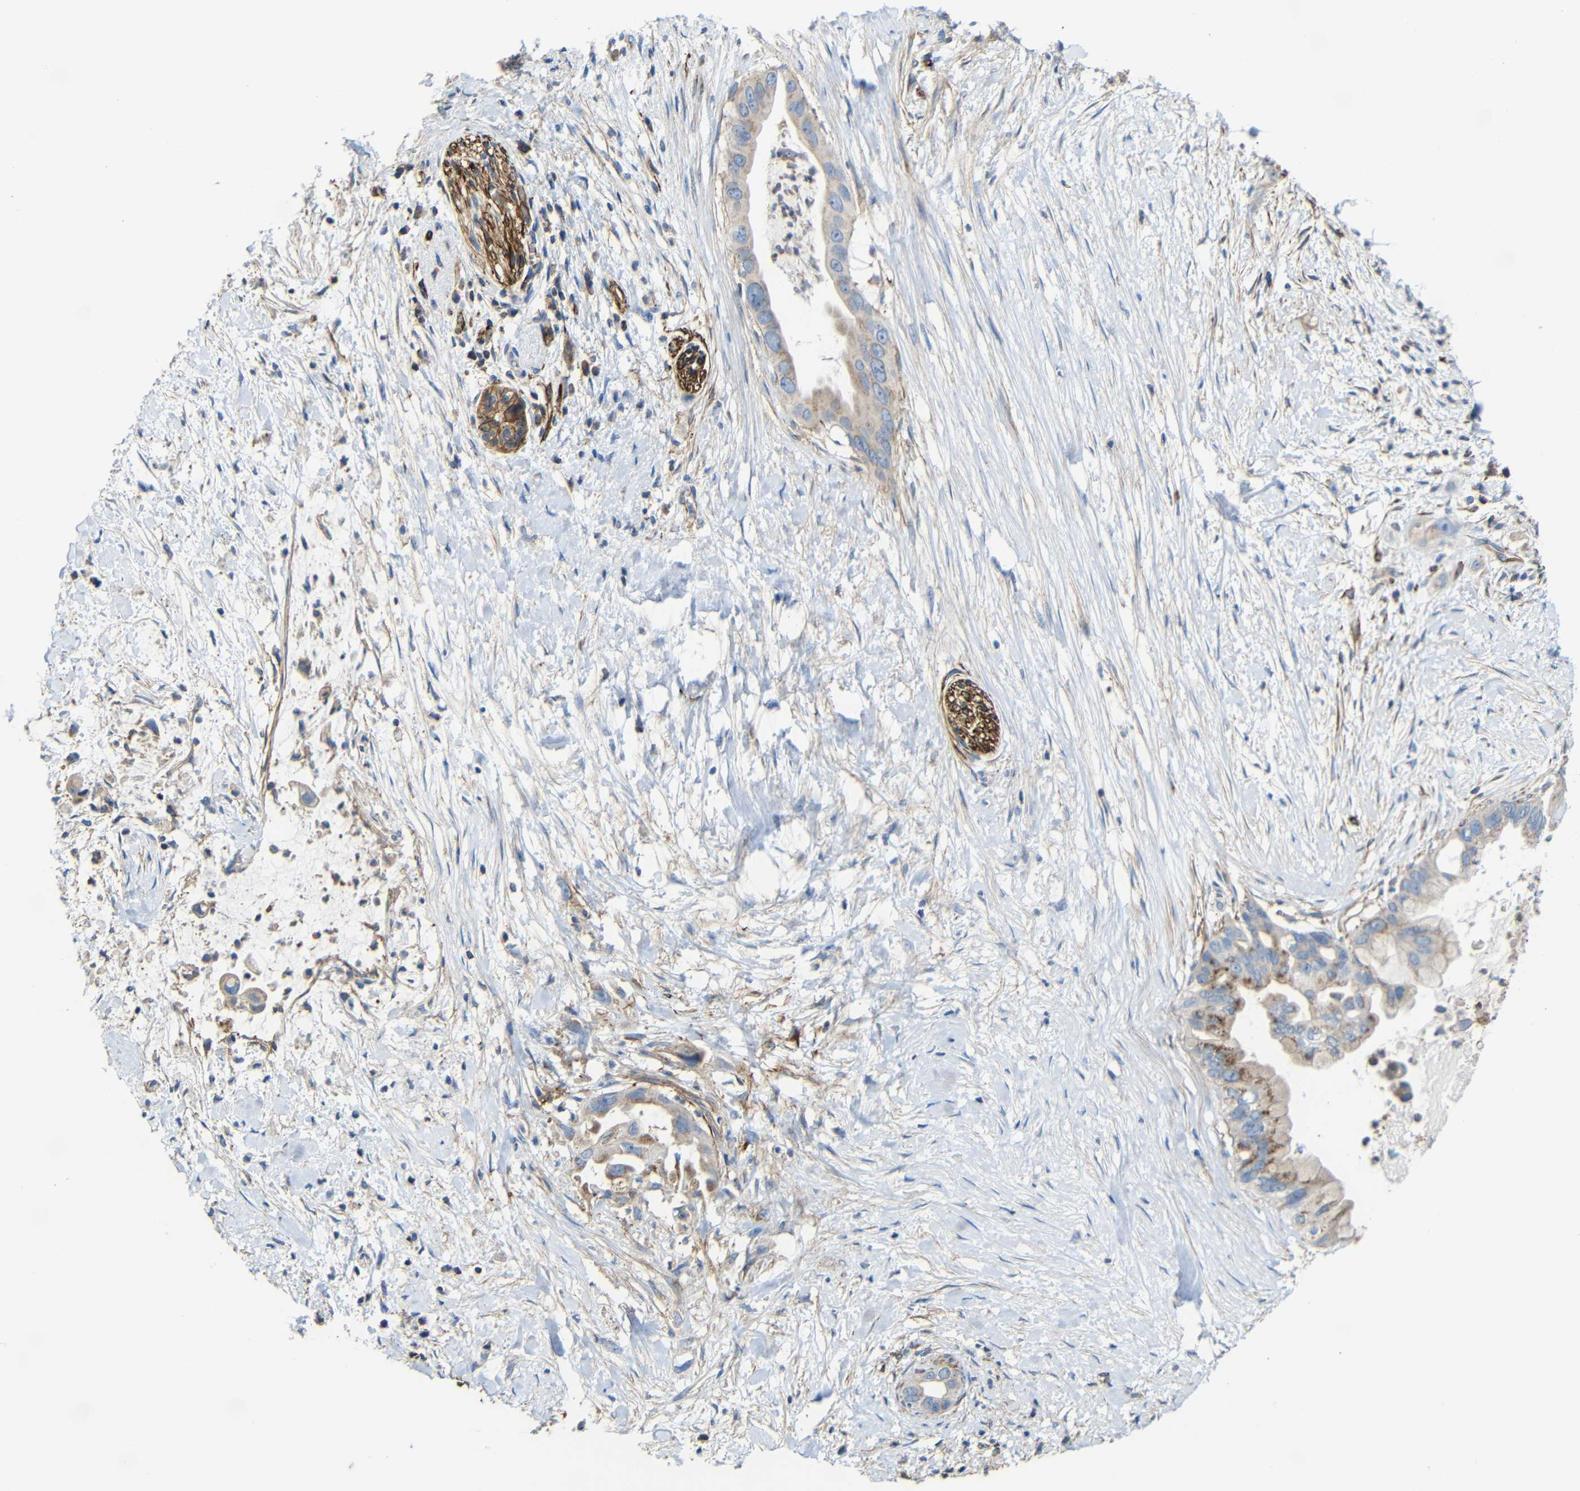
{"staining": {"intensity": "moderate", "quantity": "25%-75%", "location": "cytoplasmic/membranous"}, "tissue": "pancreatic cancer", "cell_type": "Tumor cells", "image_type": "cancer", "snomed": [{"axis": "morphology", "description": "Adenocarcinoma, NOS"}, {"axis": "topography", "description": "Pancreas"}], "caption": "A micrograph showing moderate cytoplasmic/membranous positivity in about 25%-75% of tumor cells in pancreatic cancer (adenocarcinoma), as visualized by brown immunohistochemical staining.", "gene": "IGSF10", "patient": {"sex": "male", "age": 55}}